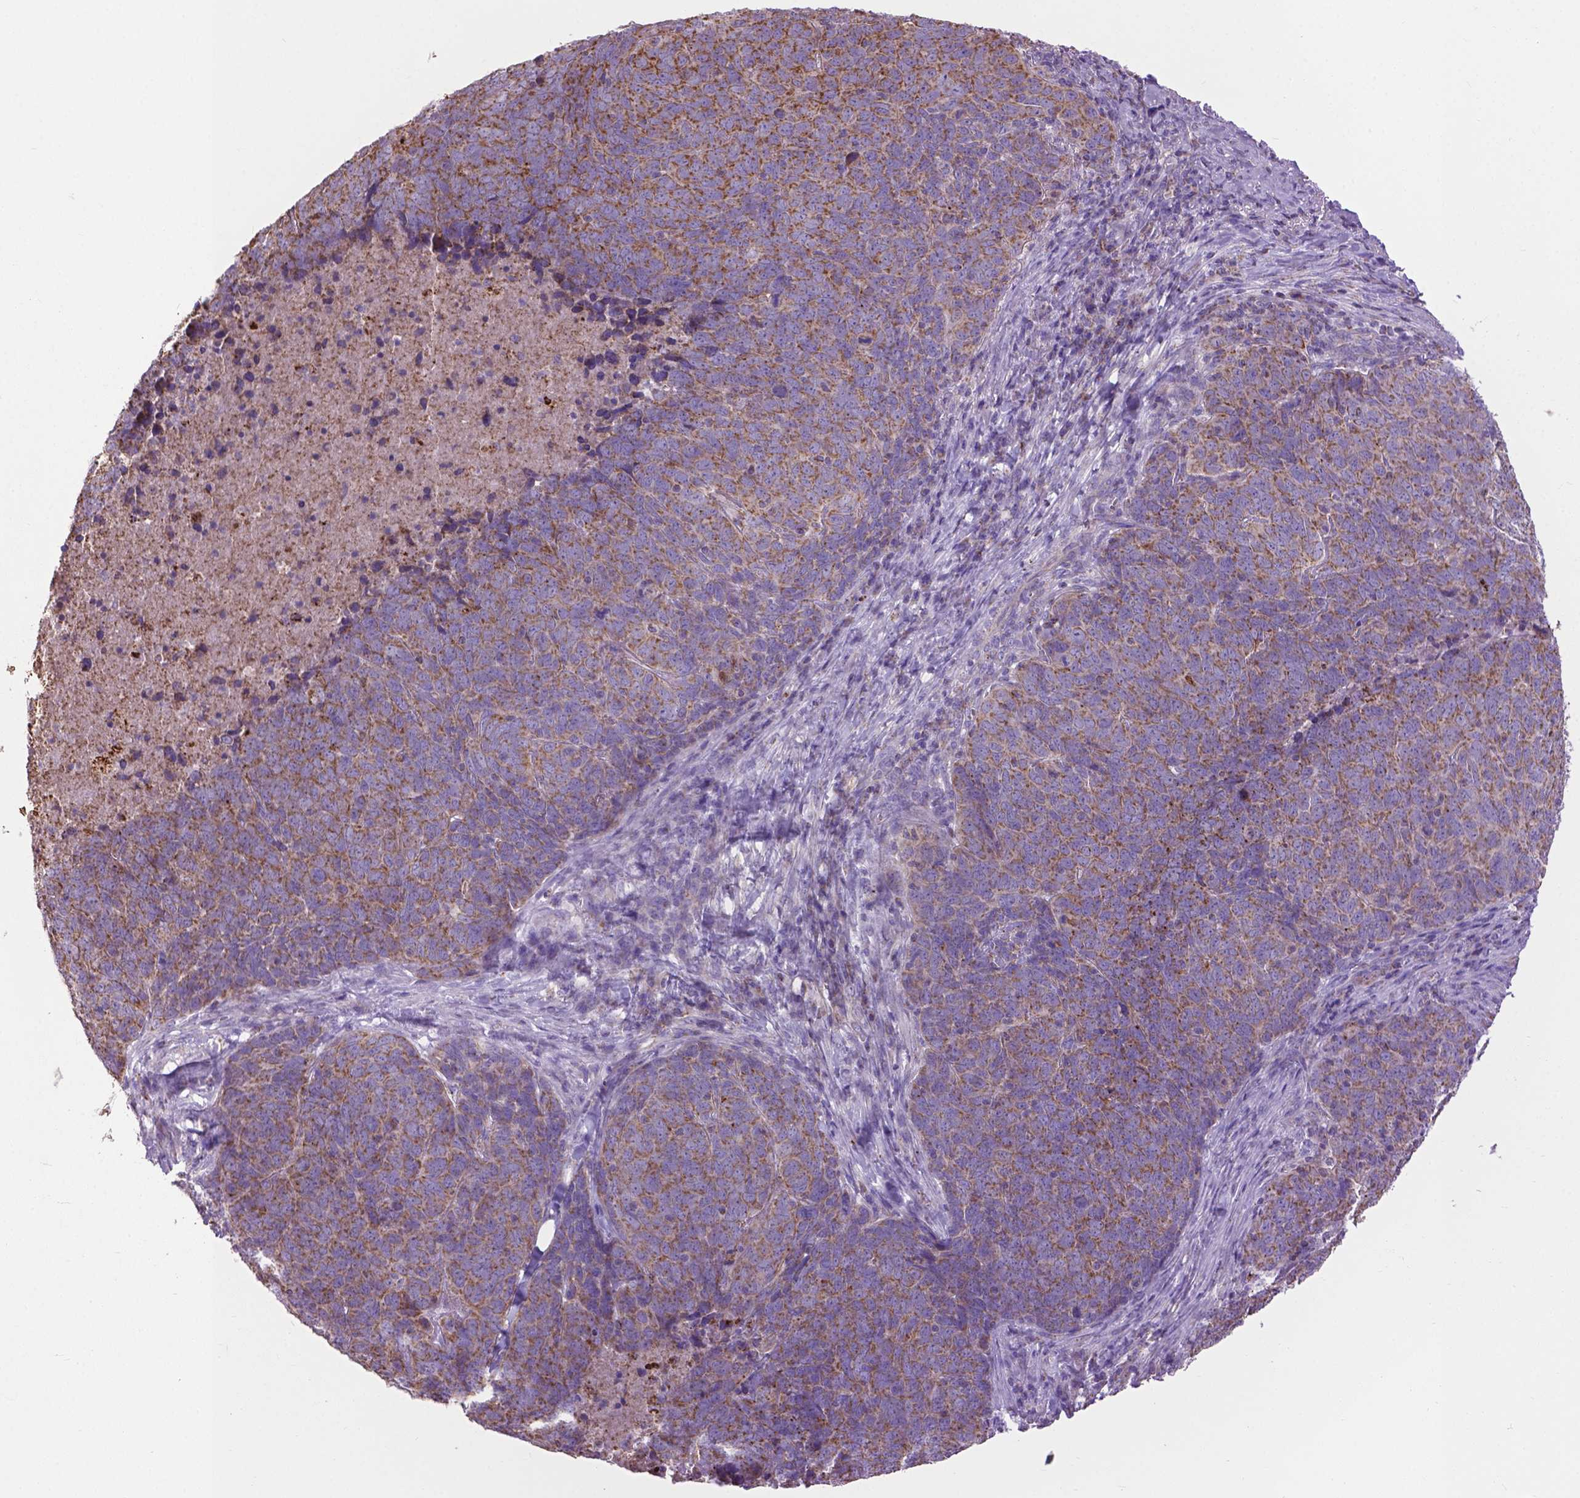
{"staining": {"intensity": "moderate", "quantity": ">75%", "location": "cytoplasmic/membranous"}, "tissue": "skin cancer", "cell_type": "Tumor cells", "image_type": "cancer", "snomed": [{"axis": "morphology", "description": "Squamous cell carcinoma, NOS"}, {"axis": "topography", "description": "Skin"}, {"axis": "topography", "description": "Anal"}], "caption": "A brown stain labels moderate cytoplasmic/membranous expression of a protein in skin squamous cell carcinoma tumor cells. Immunohistochemistry stains the protein in brown and the nuclei are stained blue.", "gene": "VDAC1", "patient": {"sex": "female", "age": 51}}